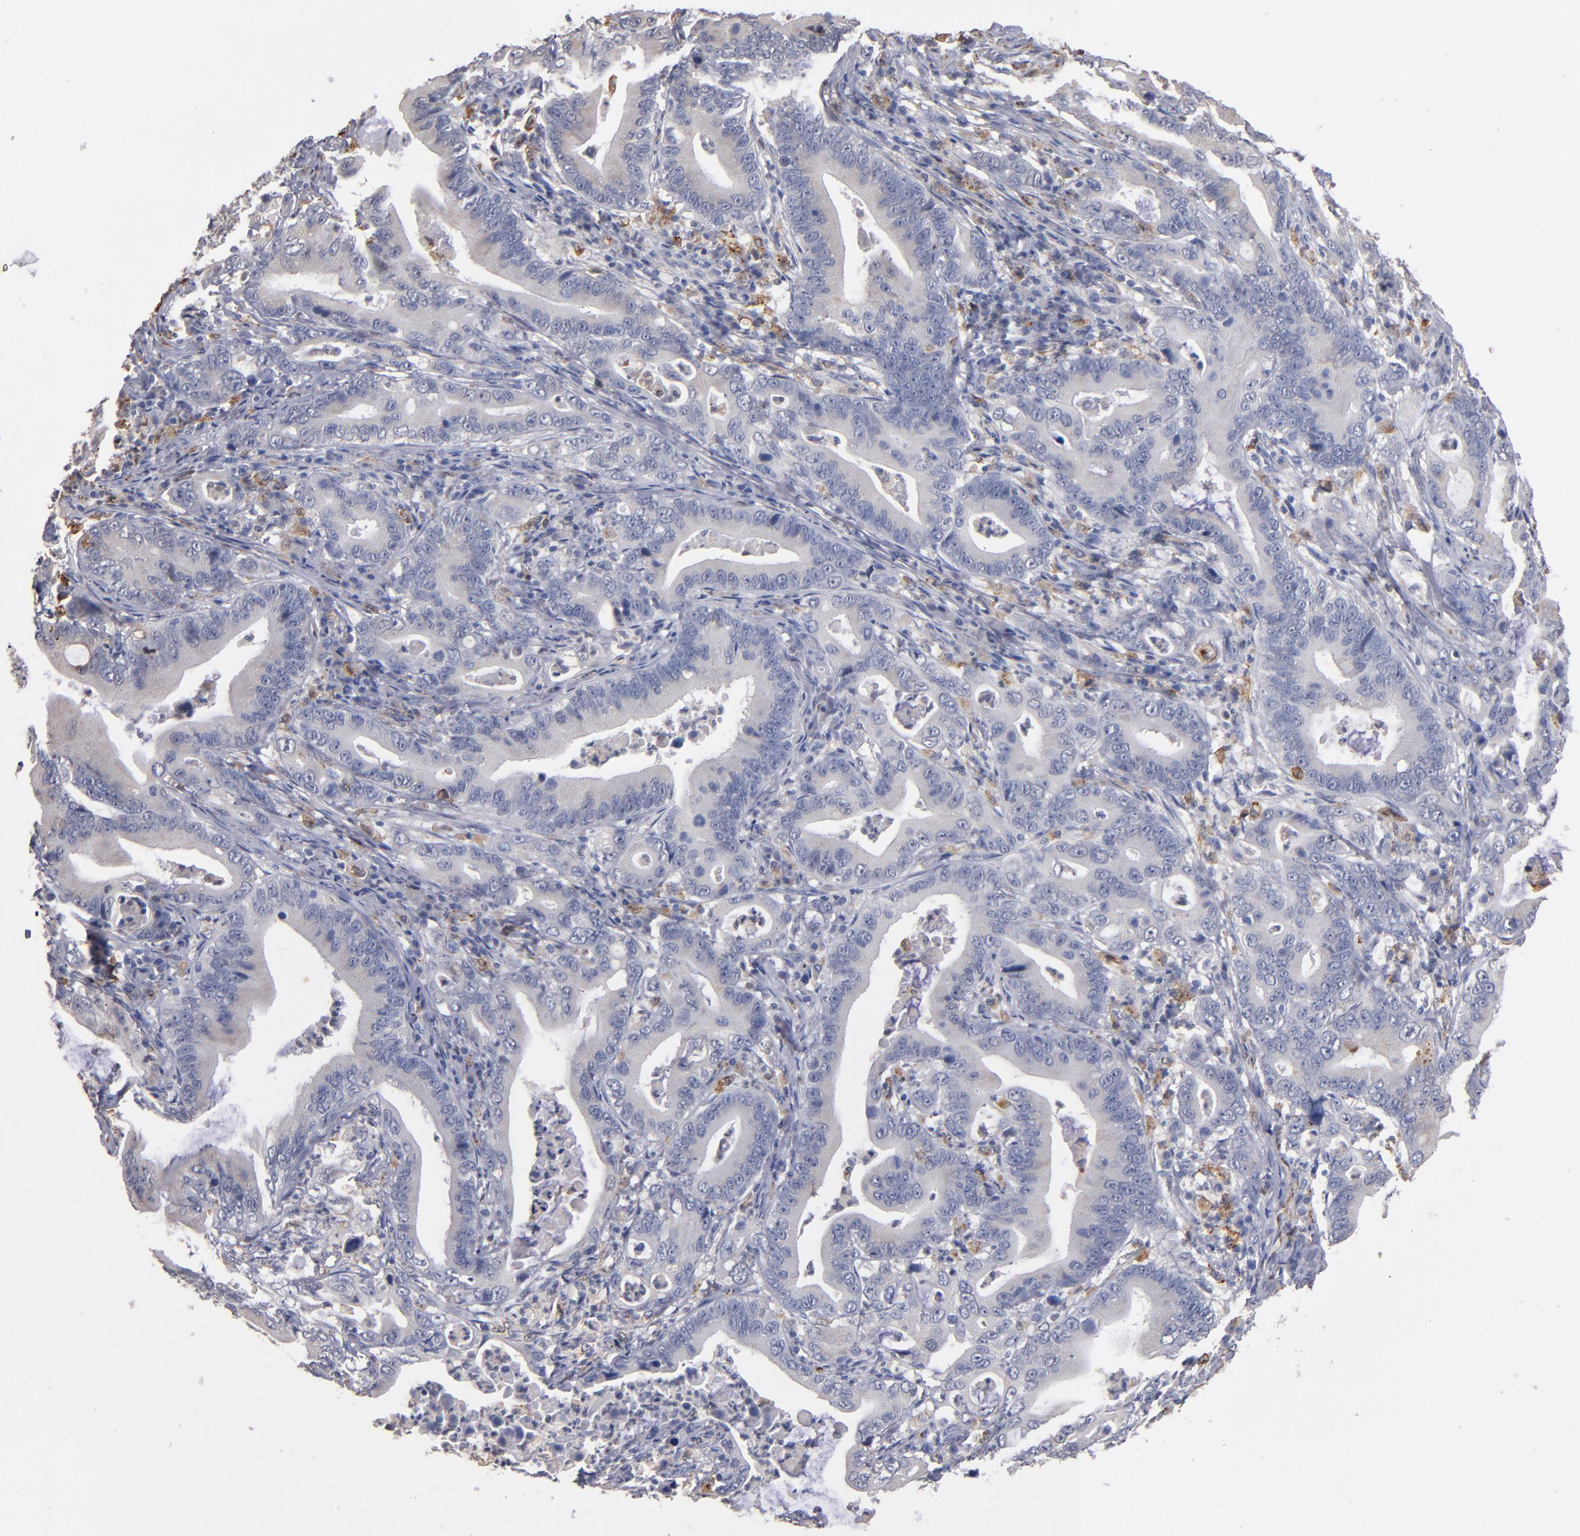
{"staining": {"intensity": "weak", "quantity": "<25%", "location": "cytoplasmic/membranous"}, "tissue": "stomach cancer", "cell_type": "Tumor cells", "image_type": "cancer", "snomed": [{"axis": "morphology", "description": "Adenocarcinoma, NOS"}, {"axis": "topography", "description": "Stomach, upper"}], "caption": "This is an immunohistochemistry micrograph of stomach cancer. There is no staining in tumor cells.", "gene": "SELP", "patient": {"sex": "male", "age": 63}}